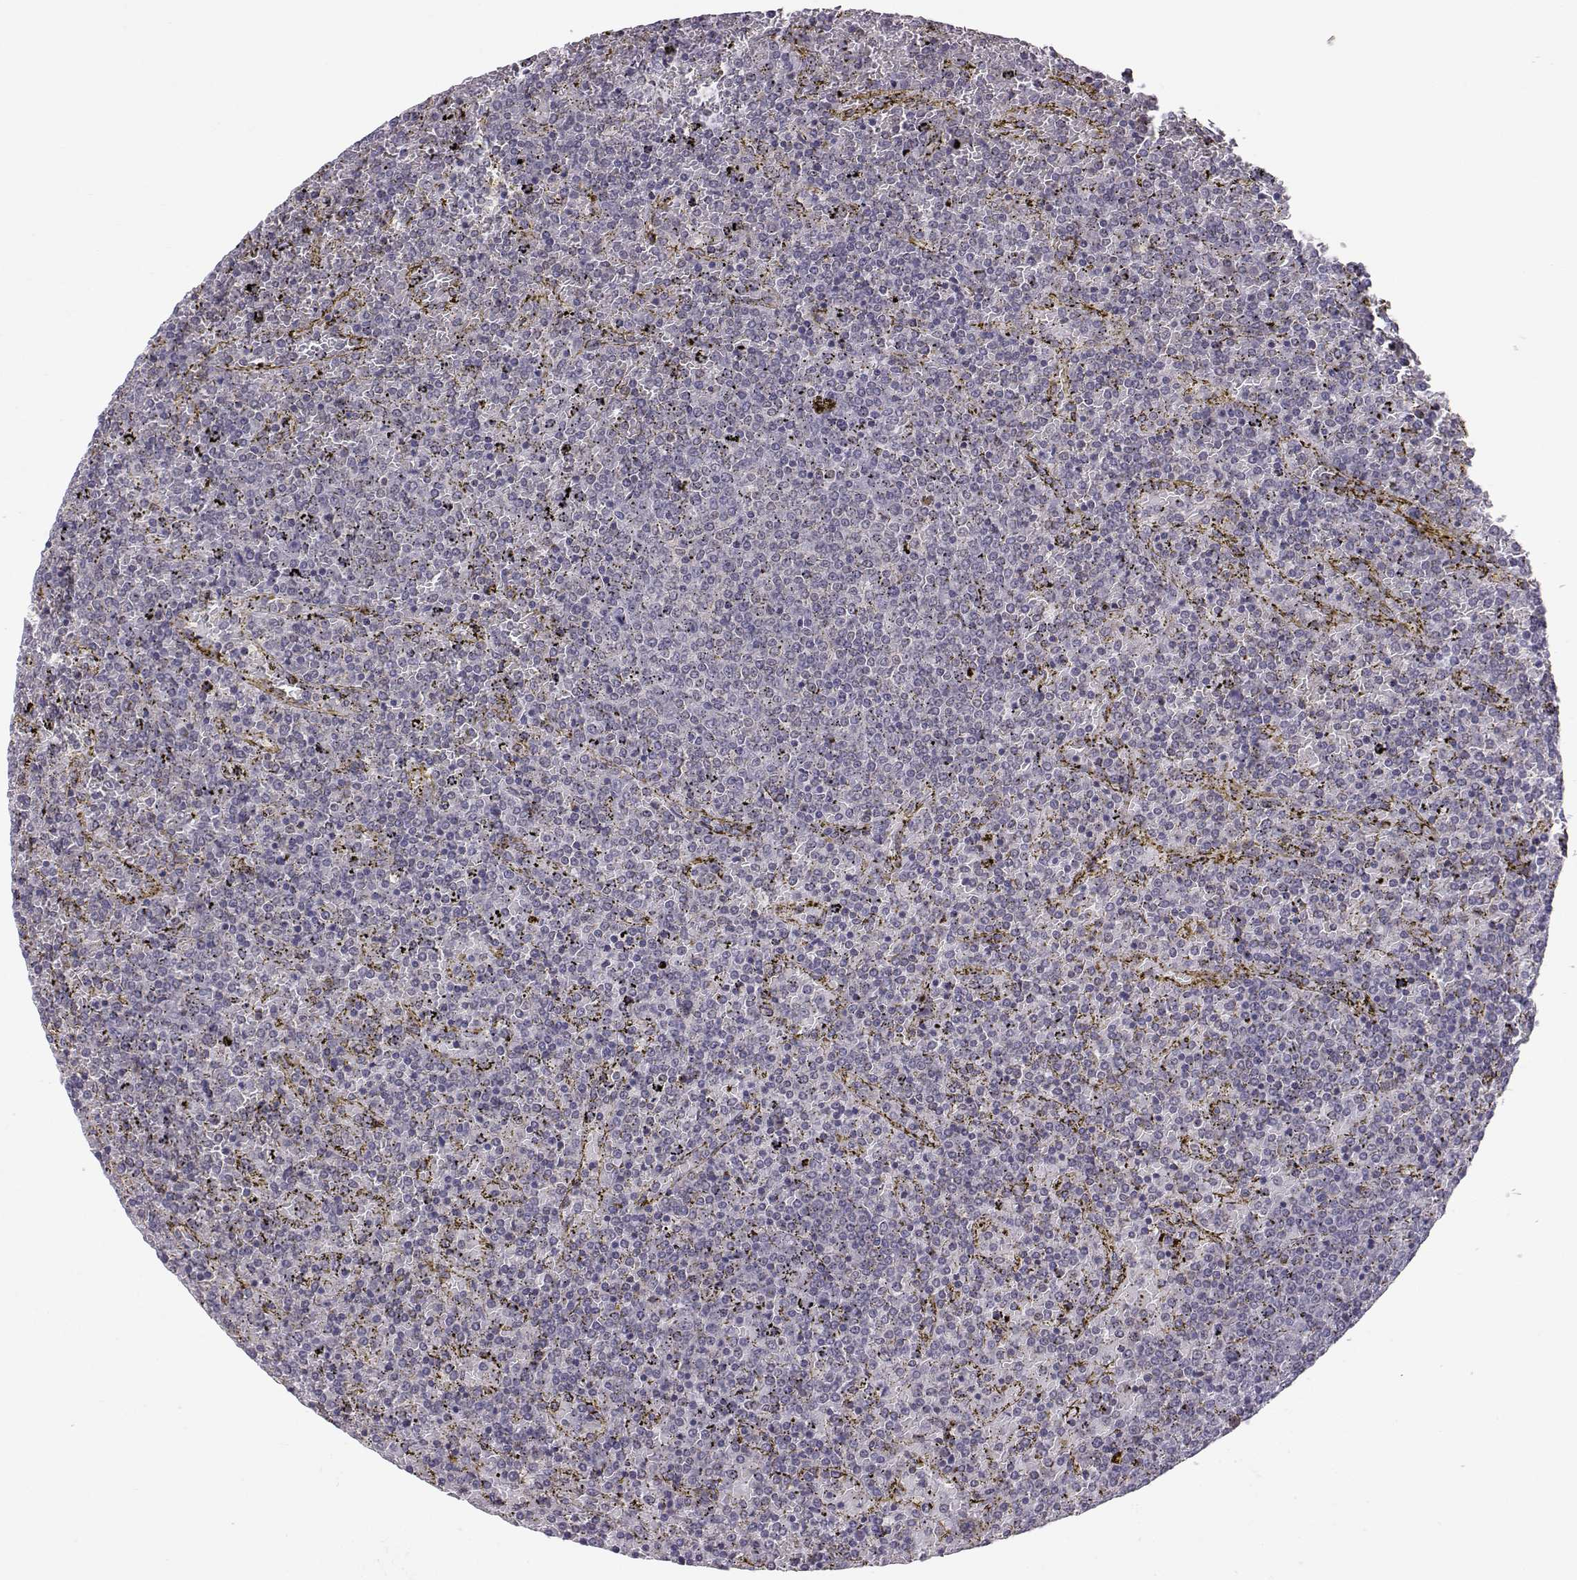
{"staining": {"intensity": "negative", "quantity": "none", "location": "none"}, "tissue": "lymphoma", "cell_type": "Tumor cells", "image_type": "cancer", "snomed": [{"axis": "morphology", "description": "Malignant lymphoma, non-Hodgkin's type, Low grade"}, {"axis": "topography", "description": "Spleen"}], "caption": "High power microscopy micrograph of an IHC photomicrograph of low-grade malignant lymphoma, non-Hodgkin's type, revealing no significant positivity in tumor cells. (Stains: DAB IHC with hematoxylin counter stain, Microscopy: brightfield microscopy at high magnification).", "gene": "KIF13B", "patient": {"sex": "female", "age": 77}}